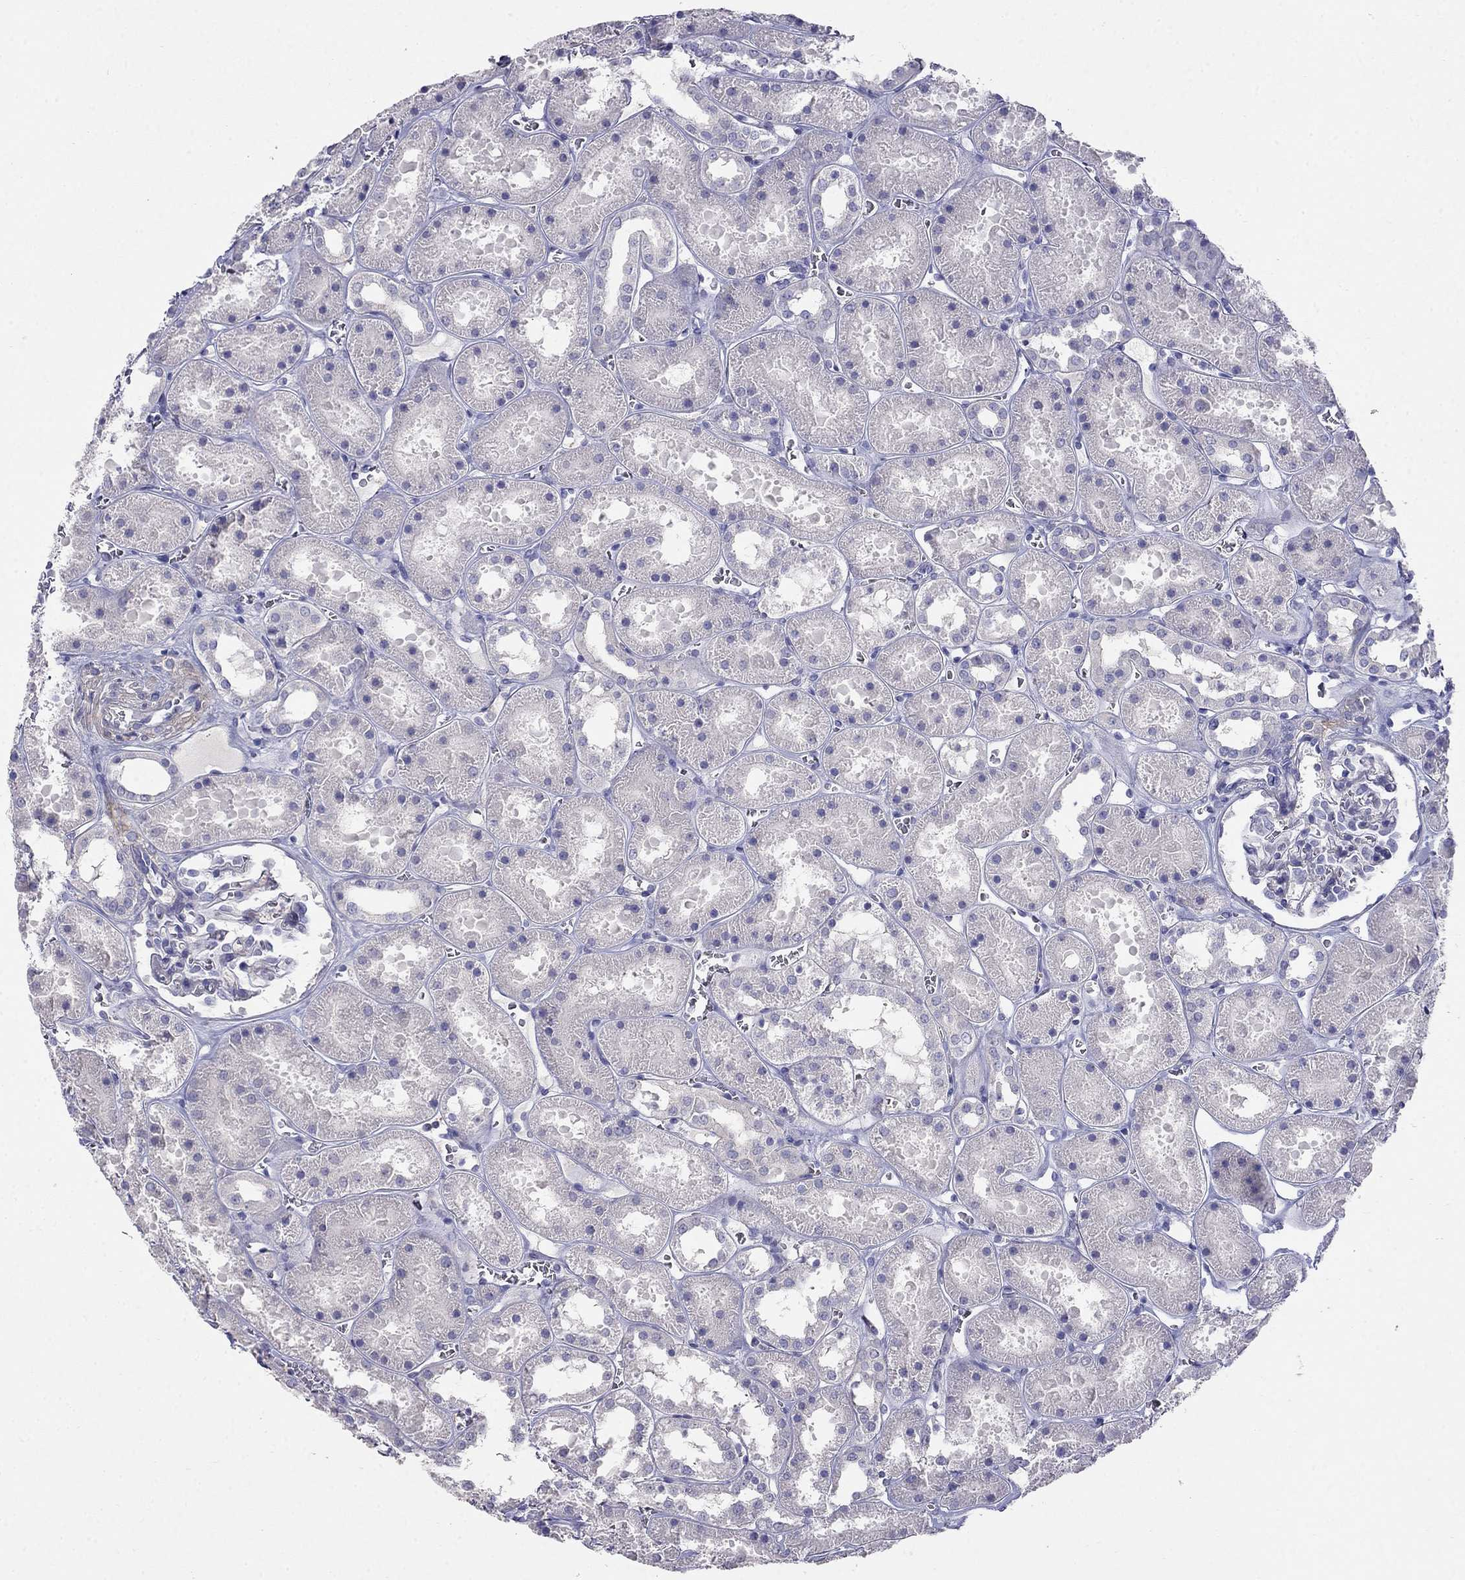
{"staining": {"intensity": "negative", "quantity": "none", "location": "none"}, "tissue": "kidney", "cell_type": "Cells in glomeruli", "image_type": "normal", "snomed": [{"axis": "morphology", "description": "Normal tissue, NOS"}, {"axis": "topography", "description": "Kidney"}], "caption": "Protein analysis of benign kidney shows no significant positivity in cells in glomeruli. (Immunohistochemistry, brightfield microscopy, high magnification).", "gene": "LY6H", "patient": {"sex": "female", "age": 41}}